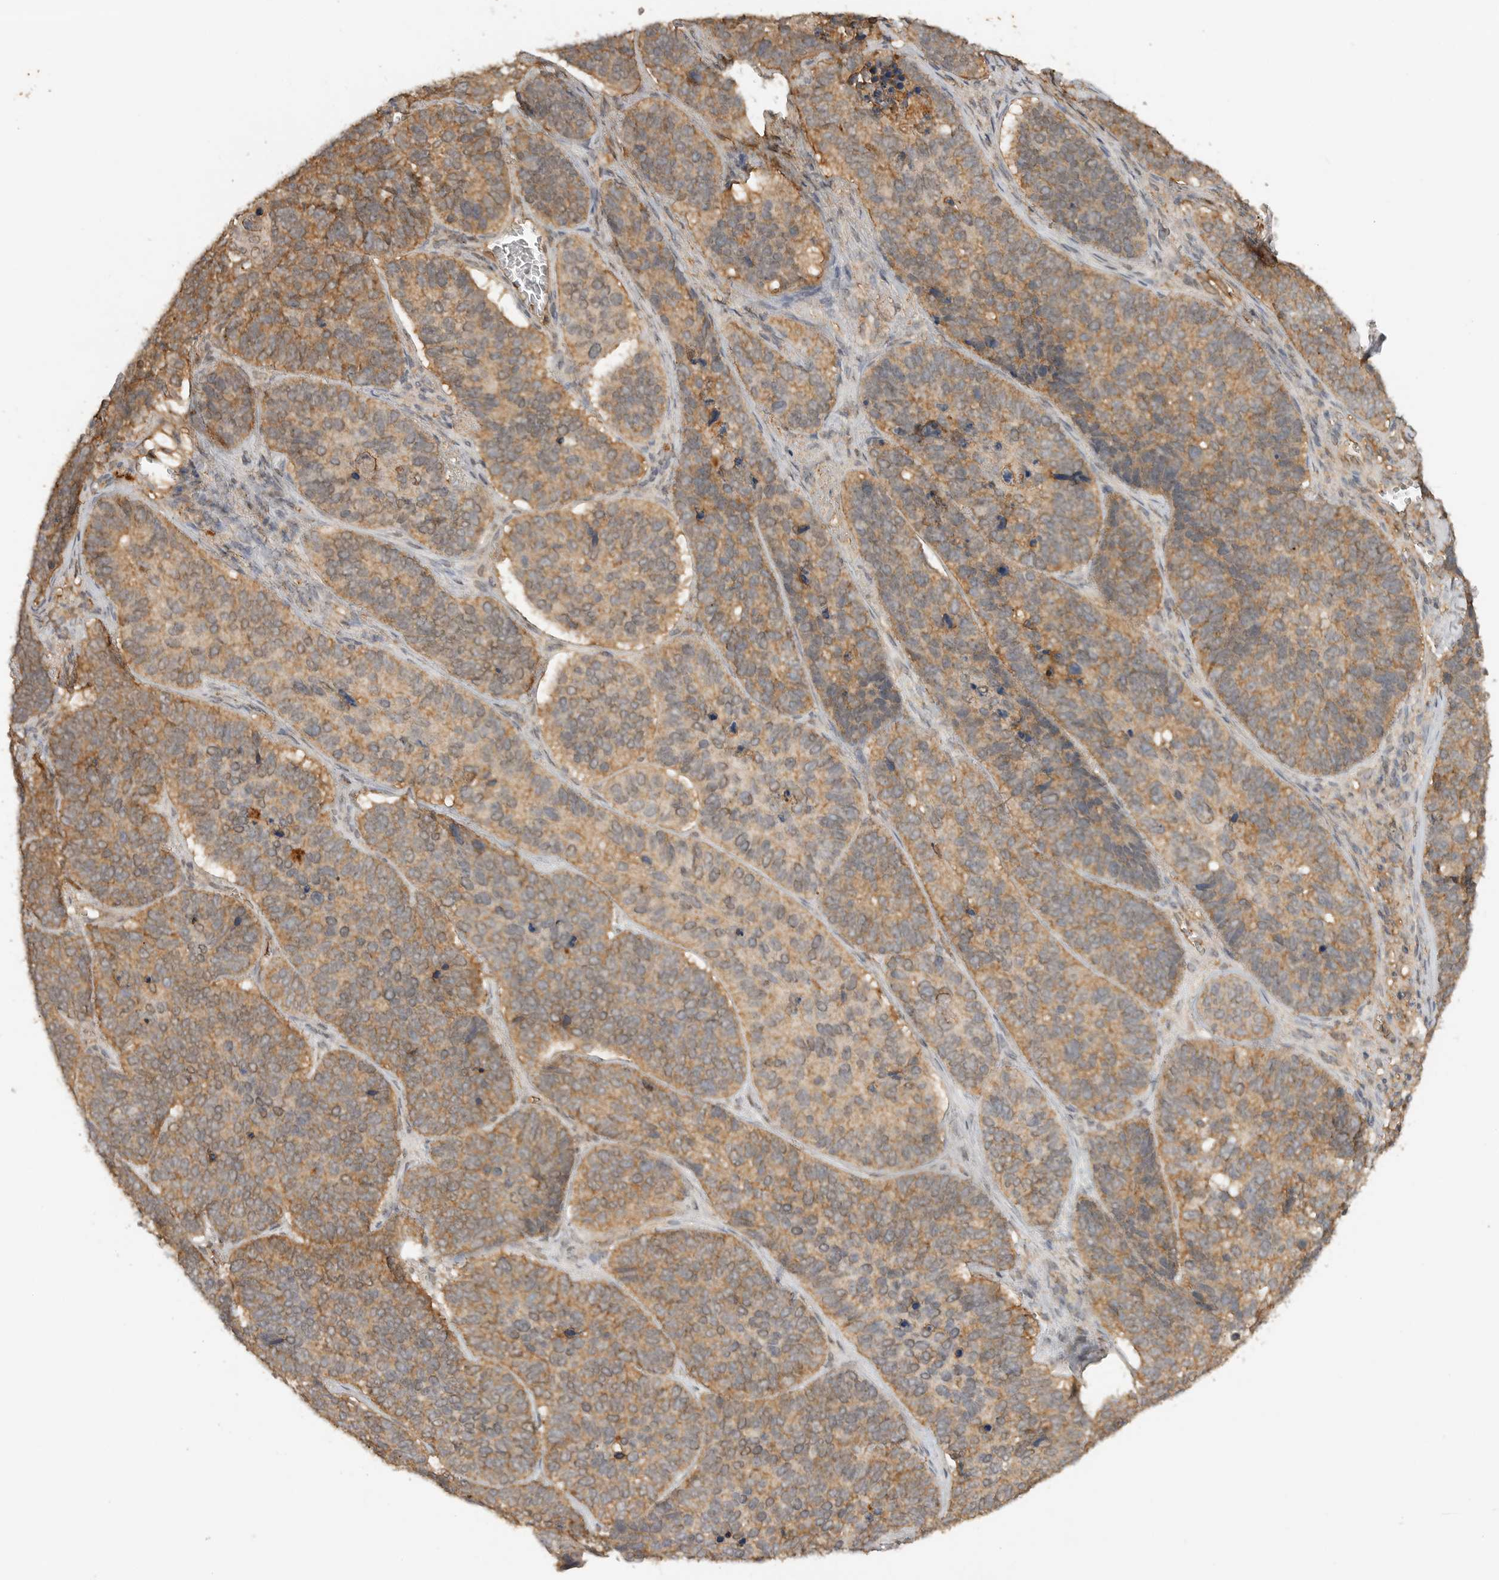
{"staining": {"intensity": "moderate", "quantity": ">75%", "location": "cytoplasmic/membranous"}, "tissue": "skin cancer", "cell_type": "Tumor cells", "image_type": "cancer", "snomed": [{"axis": "morphology", "description": "Basal cell carcinoma"}, {"axis": "topography", "description": "Skin"}], "caption": "Skin cancer stained with DAB (3,3'-diaminobenzidine) immunohistochemistry (IHC) exhibits medium levels of moderate cytoplasmic/membranous positivity in approximately >75% of tumor cells.", "gene": "ICOSLG", "patient": {"sex": "male", "age": 62}}